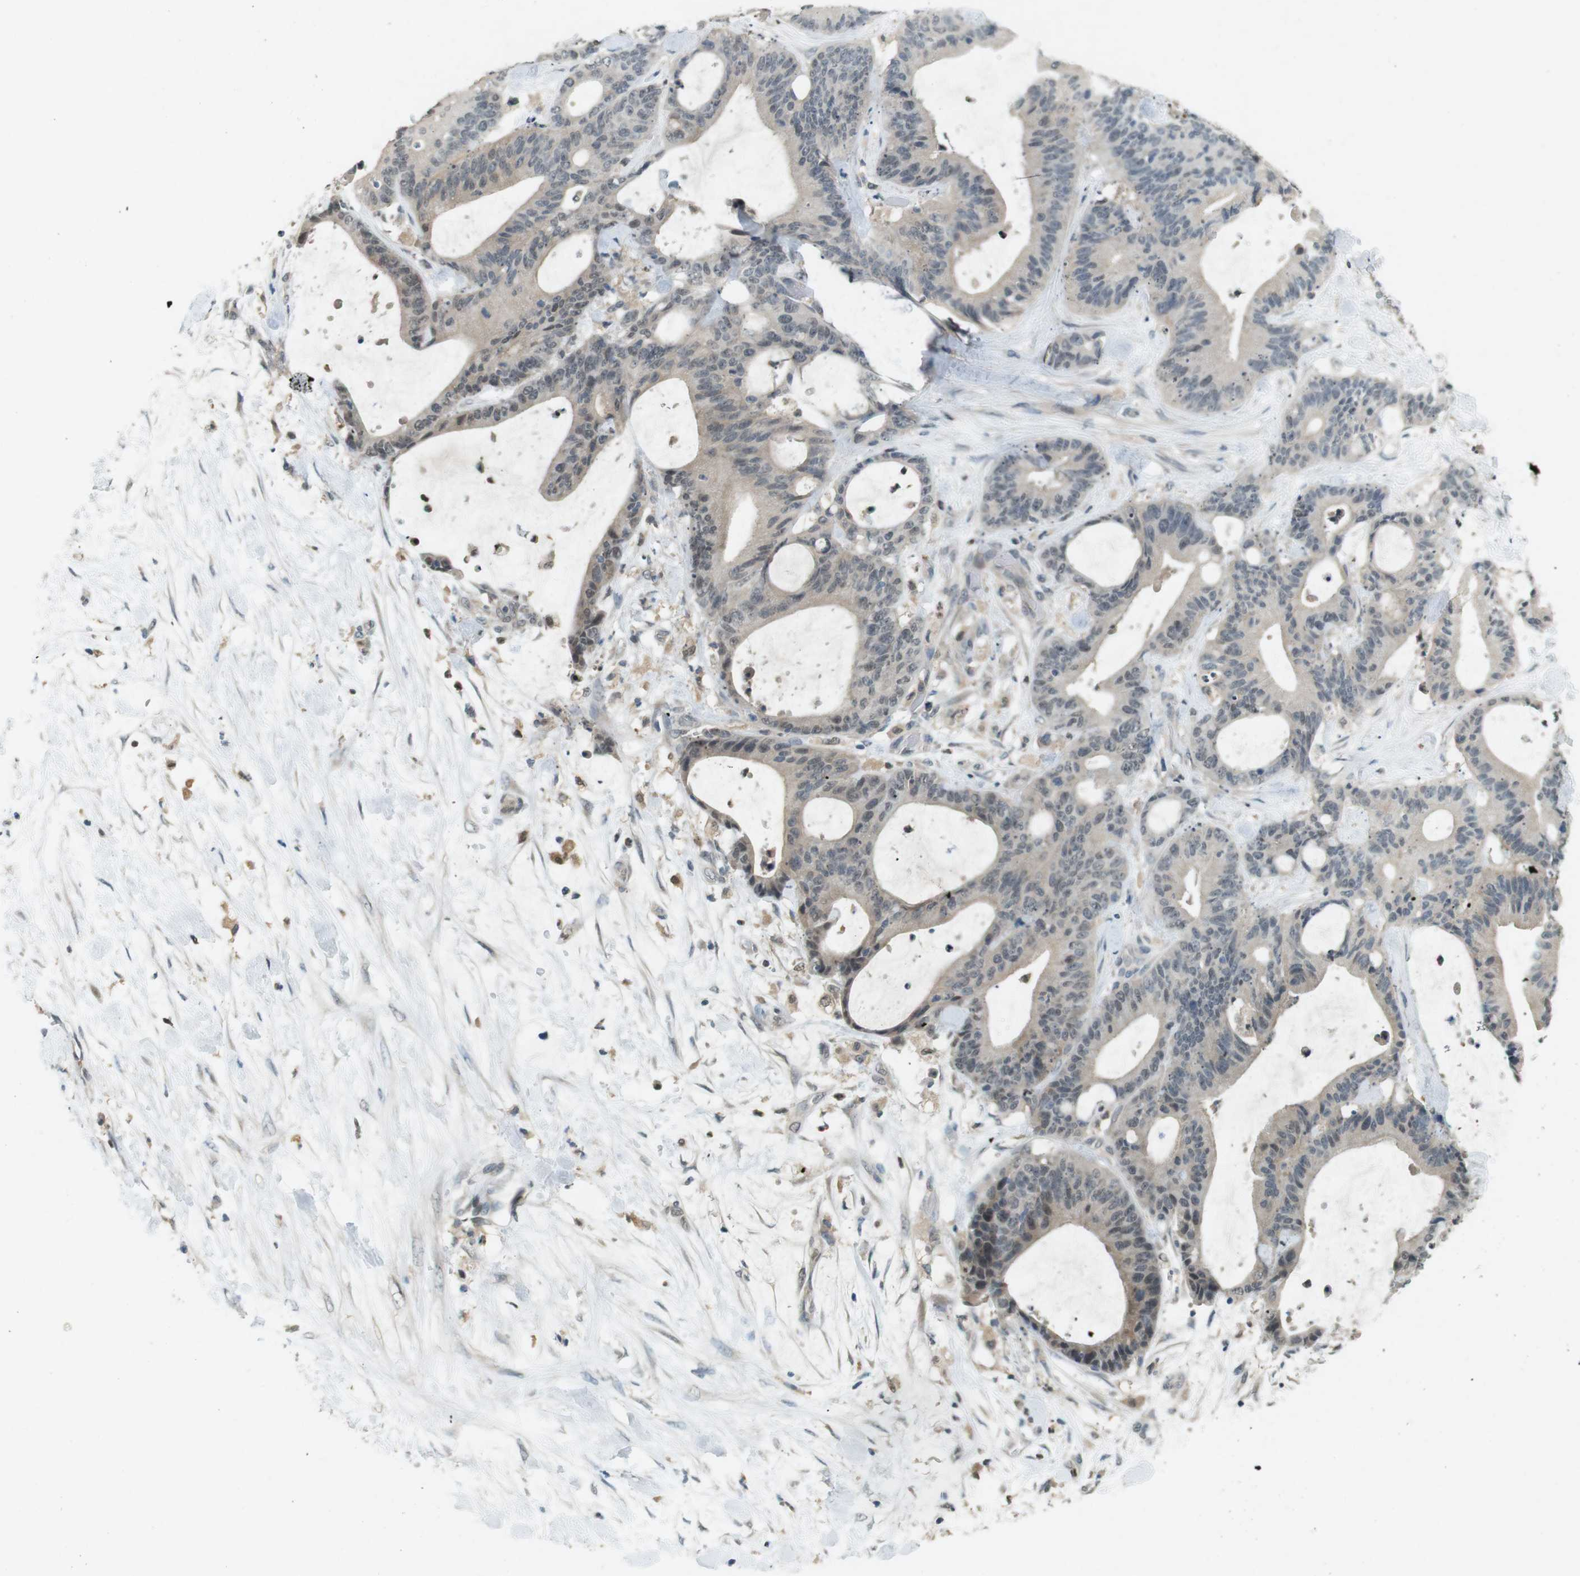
{"staining": {"intensity": "weak", "quantity": "25%-75%", "location": "cytoplasmic/membranous,nuclear"}, "tissue": "liver cancer", "cell_type": "Tumor cells", "image_type": "cancer", "snomed": [{"axis": "morphology", "description": "Cholangiocarcinoma"}, {"axis": "topography", "description": "Liver"}], "caption": "IHC photomicrograph of human cholangiocarcinoma (liver) stained for a protein (brown), which exhibits low levels of weak cytoplasmic/membranous and nuclear positivity in approximately 25%-75% of tumor cells.", "gene": "CDK14", "patient": {"sex": "female", "age": 73}}